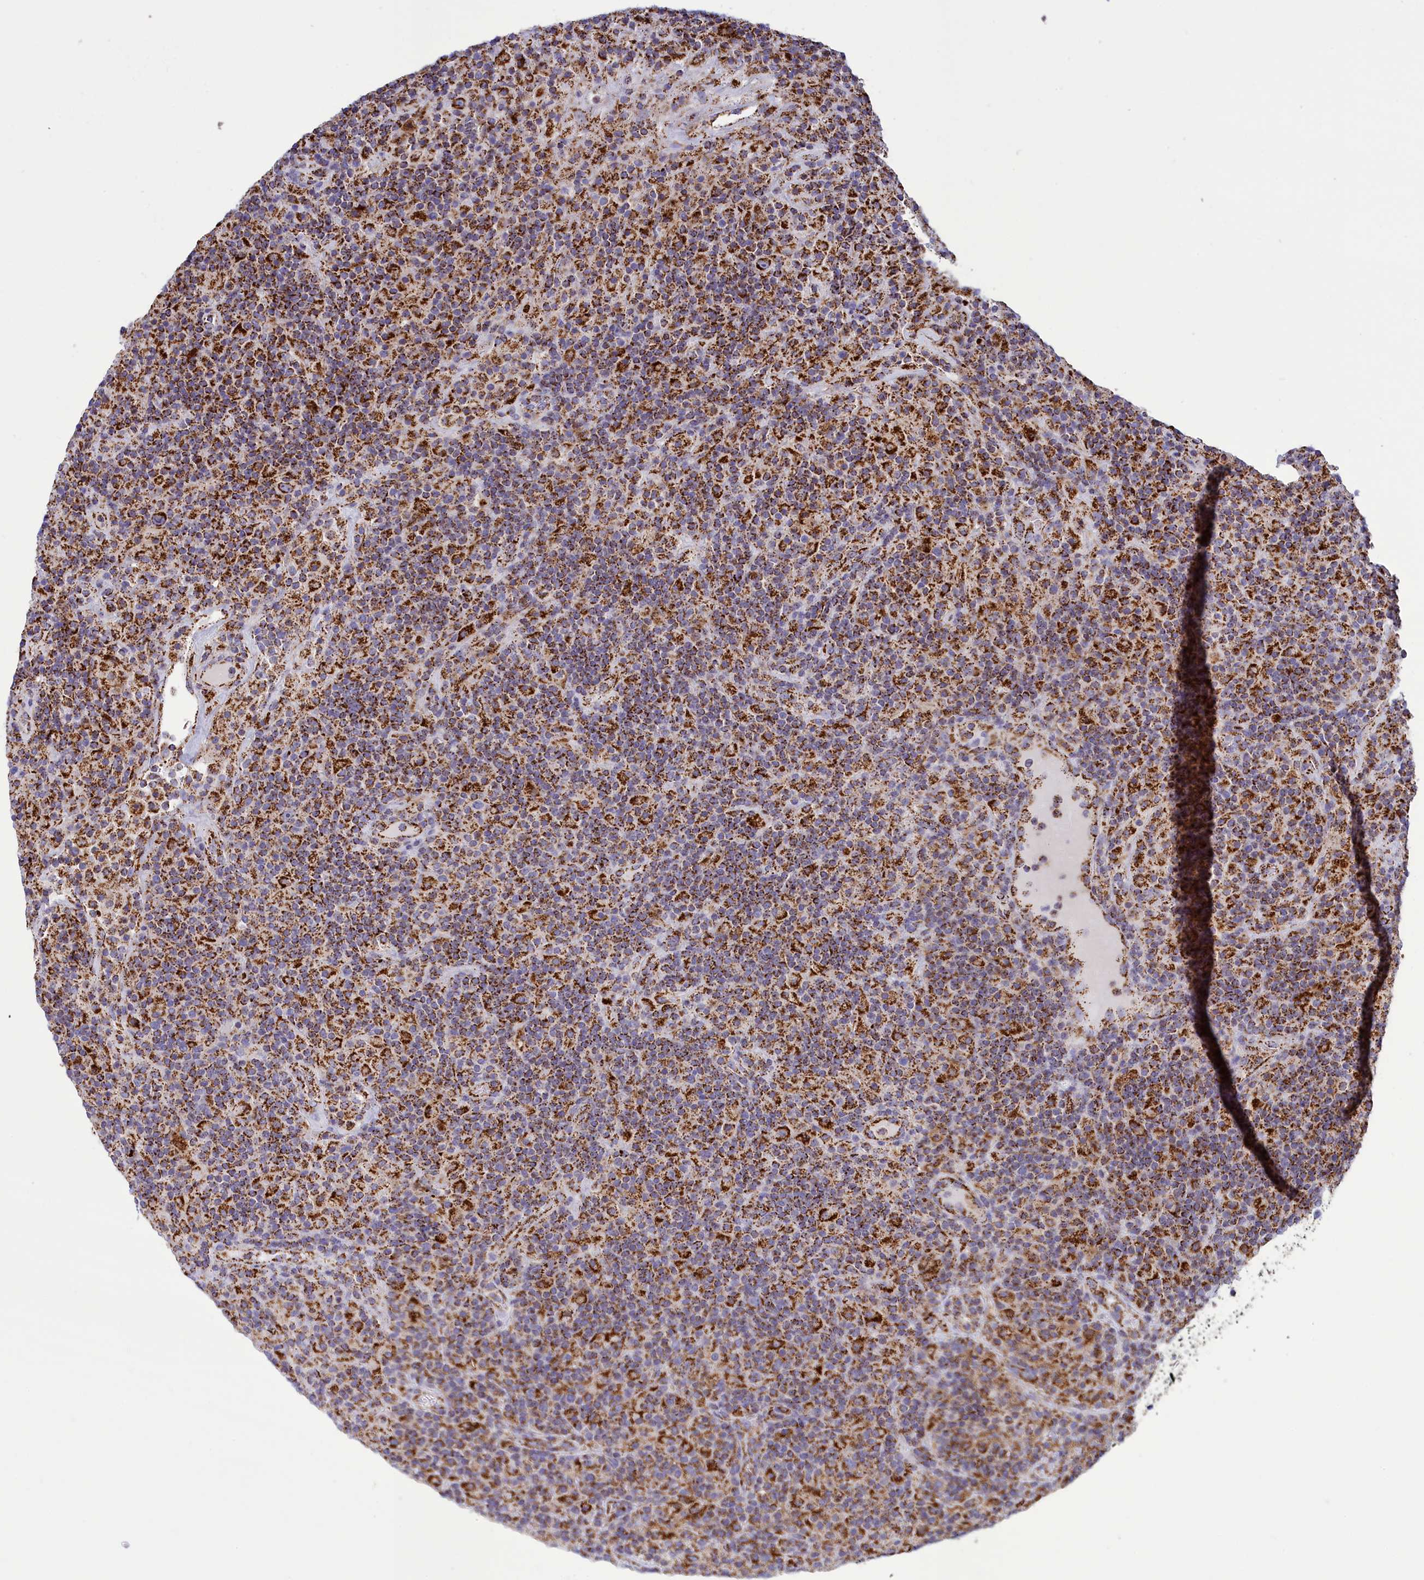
{"staining": {"intensity": "strong", "quantity": ">75%", "location": "cytoplasmic/membranous"}, "tissue": "lymphoma", "cell_type": "Tumor cells", "image_type": "cancer", "snomed": [{"axis": "morphology", "description": "Hodgkin's disease, NOS"}, {"axis": "topography", "description": "Lymph node"}], "caption": "Immunohistochemistry micrograph of human lymphoma stained for a protein (brown), which demonstrates high levels of strong cytoplasmic/membranous positivity in approximately >75% of tumor cells.", "gene": "ISOC2", "patient": {"sex": "male", "age": 70}}